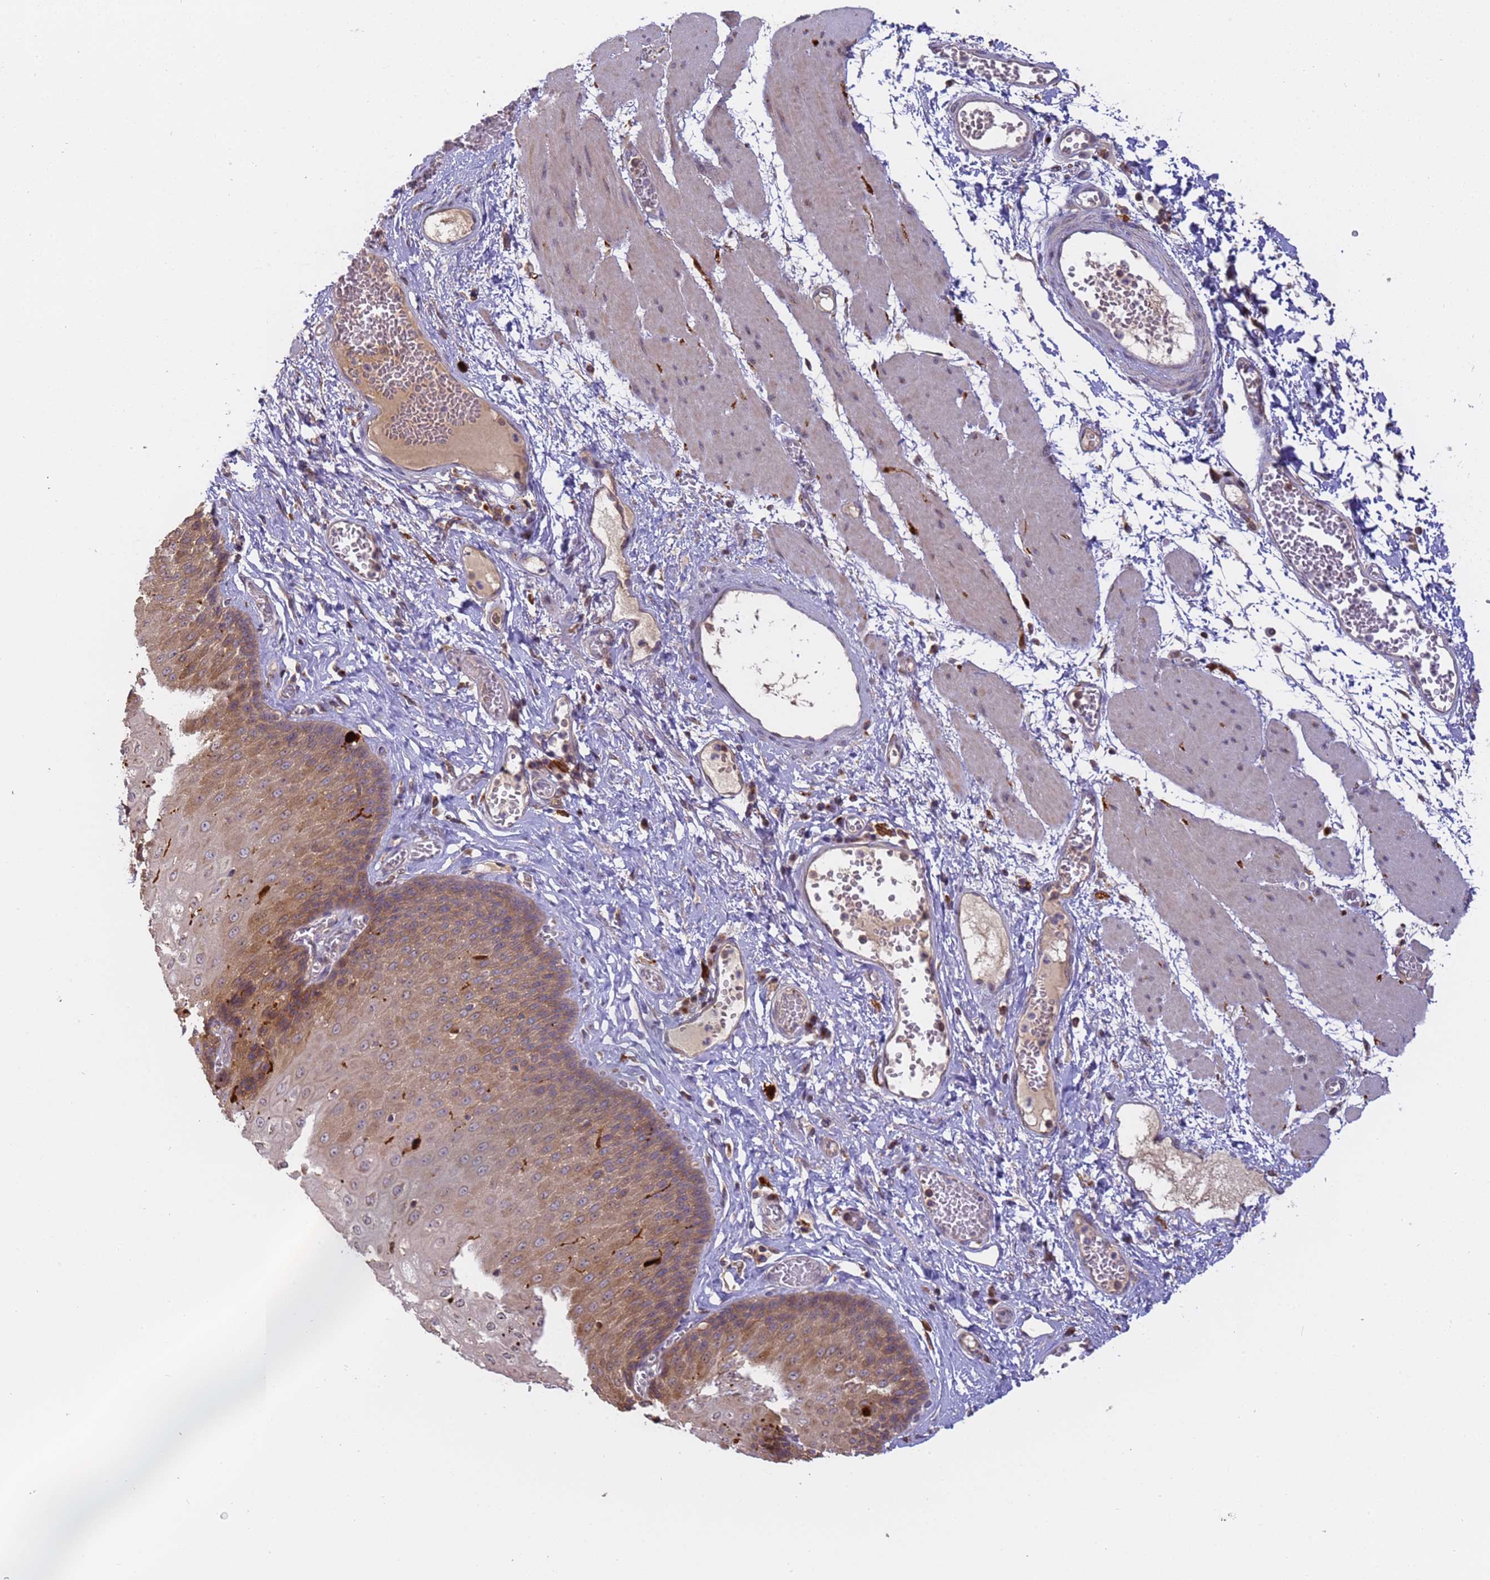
{"staining": {"intensity": "moderate", "quantity": "25%-75%", "location": "cytoplasmic/membranous"}, "tissue": "esophagus", "cell_type": "Squamous epithelial cells", "image_type": "normal", "snomed": [{"axis": "morphology", "description": "Normal tissue, NOS"}, {"axis": "topography", "description": "Esophagus"}], "caption": "Immunohistochemistry image of benign esophagus stained for a protein (brown), which displays medium levels of moderate cytoplasmic/membranous expression in about 25%-75% of squamous epithelial cells.", "gene": "M6PR", "patient": {"sex": "male", "age": 60}}